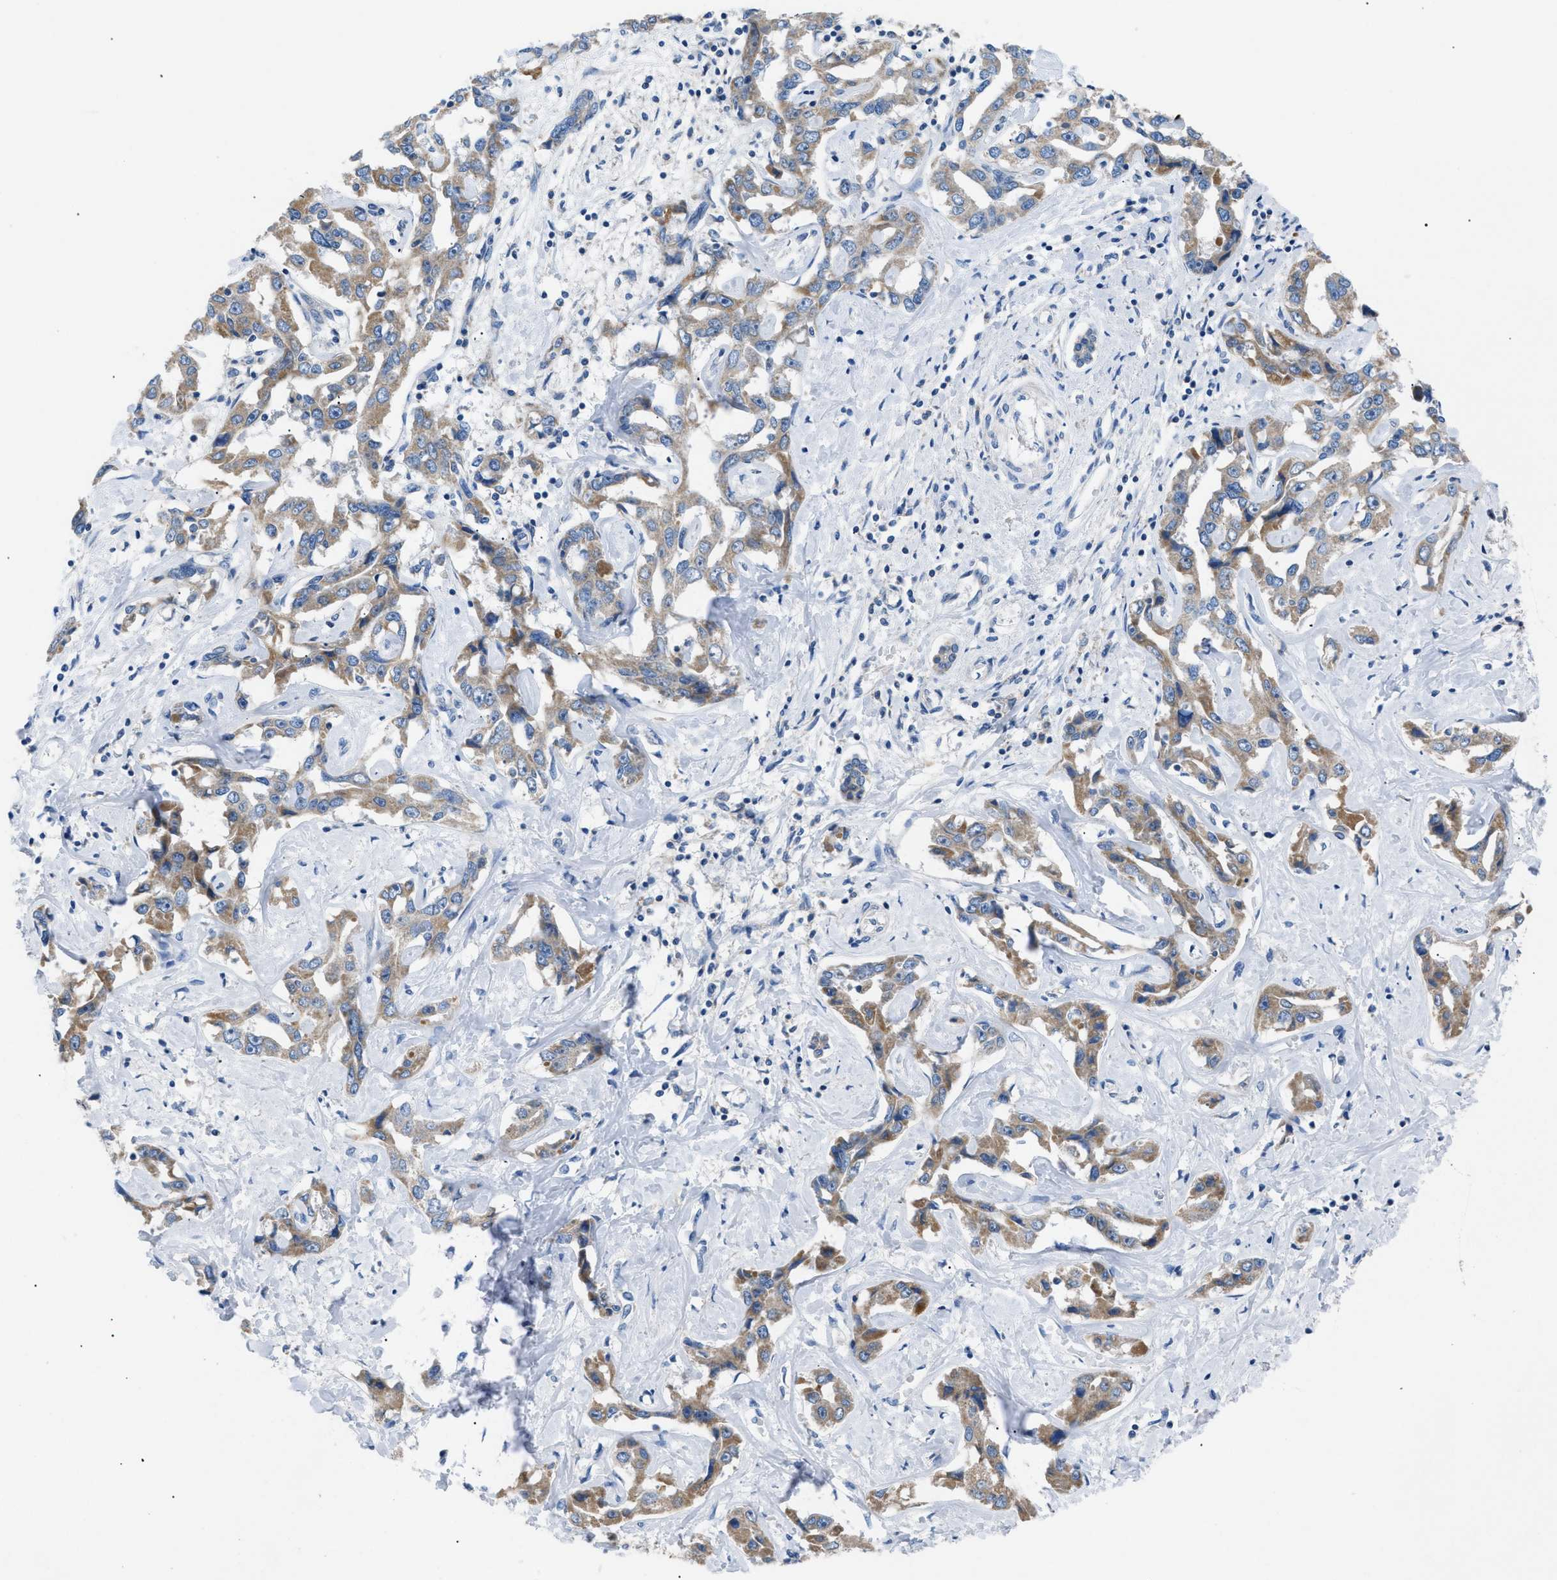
{"staining": {"intensity": "moderate", "quantity": ">75%", "location": "cytoplasmic/membranous"}, "tissue": "liver cancer", "cell_type": "Tumor cells", "image_type": "cancer", "snomed": [{"axis": "morphology", "description": "Cholangiocarcinoma"}, {"axis": "topography", "description": "Liver"}], "caption": "A photomicrograph showing moderate cytoplasmic/membranous positivity in approximately >75% of tumor cells in liver cholangiocarcinoma, as visualized by brown immunohistochemical staining.", "gene": "ILDR1", "patient": {"sex": "male", "age": 59}}